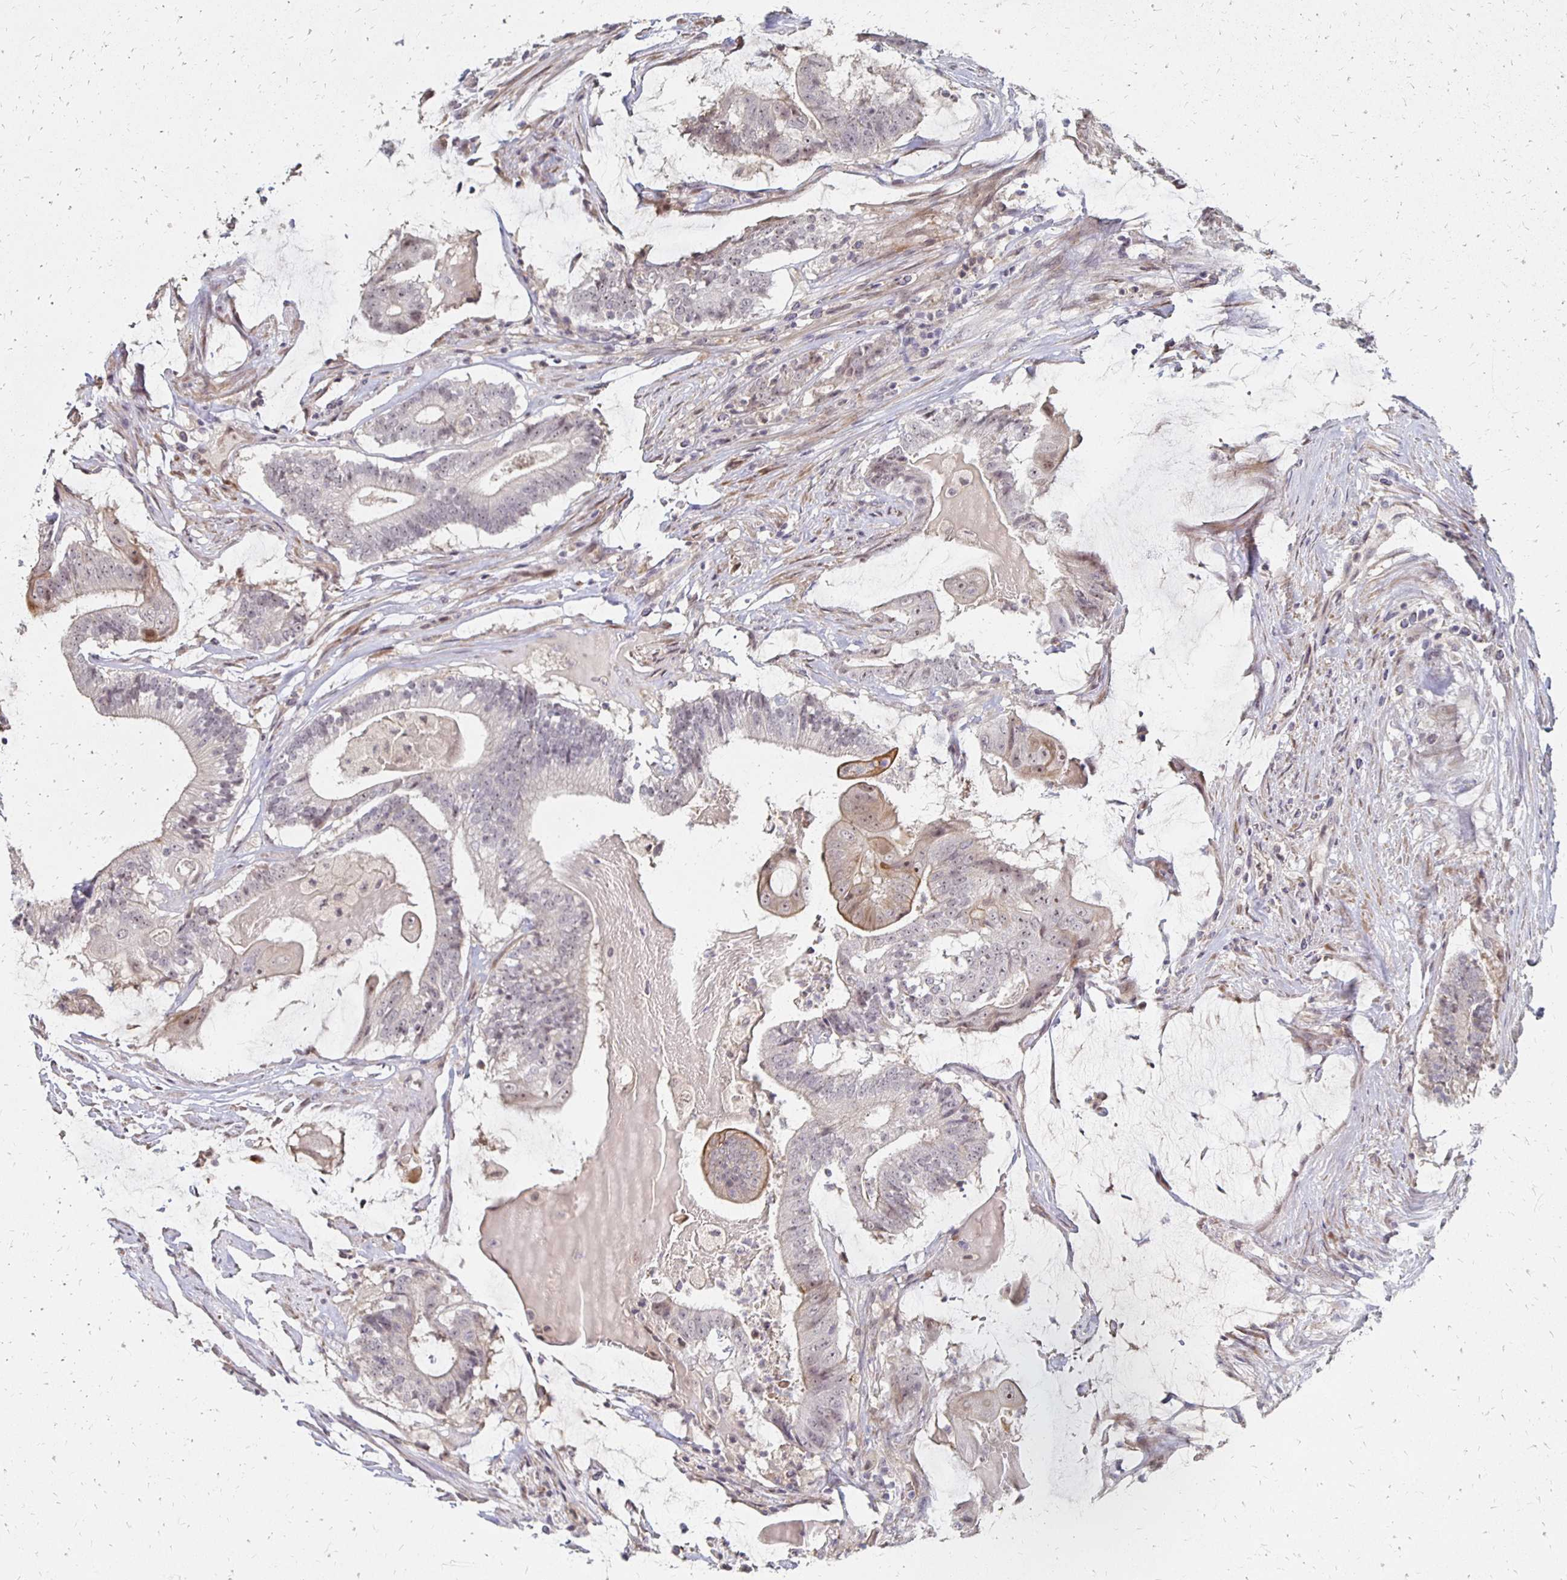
{"staining": {"intensity": "weak", "quantity": "<25%", "location": "cytoplasmic/membranous"}, "tissue": "colorectal cancer", "cell_type": "Tumor cells", "image_type": "cancer", "snomed": [{"axis": "morphology", "description": "Adenocarcinoma, NOS"}, {"axis": "topography", "description": "Colon"}], "caption": "The histopathology image exhibits no significant staining in tumor cells of colorectal cancer.", "gene": "PRKCB", "patient": {"sex": "female", "age": 43}}